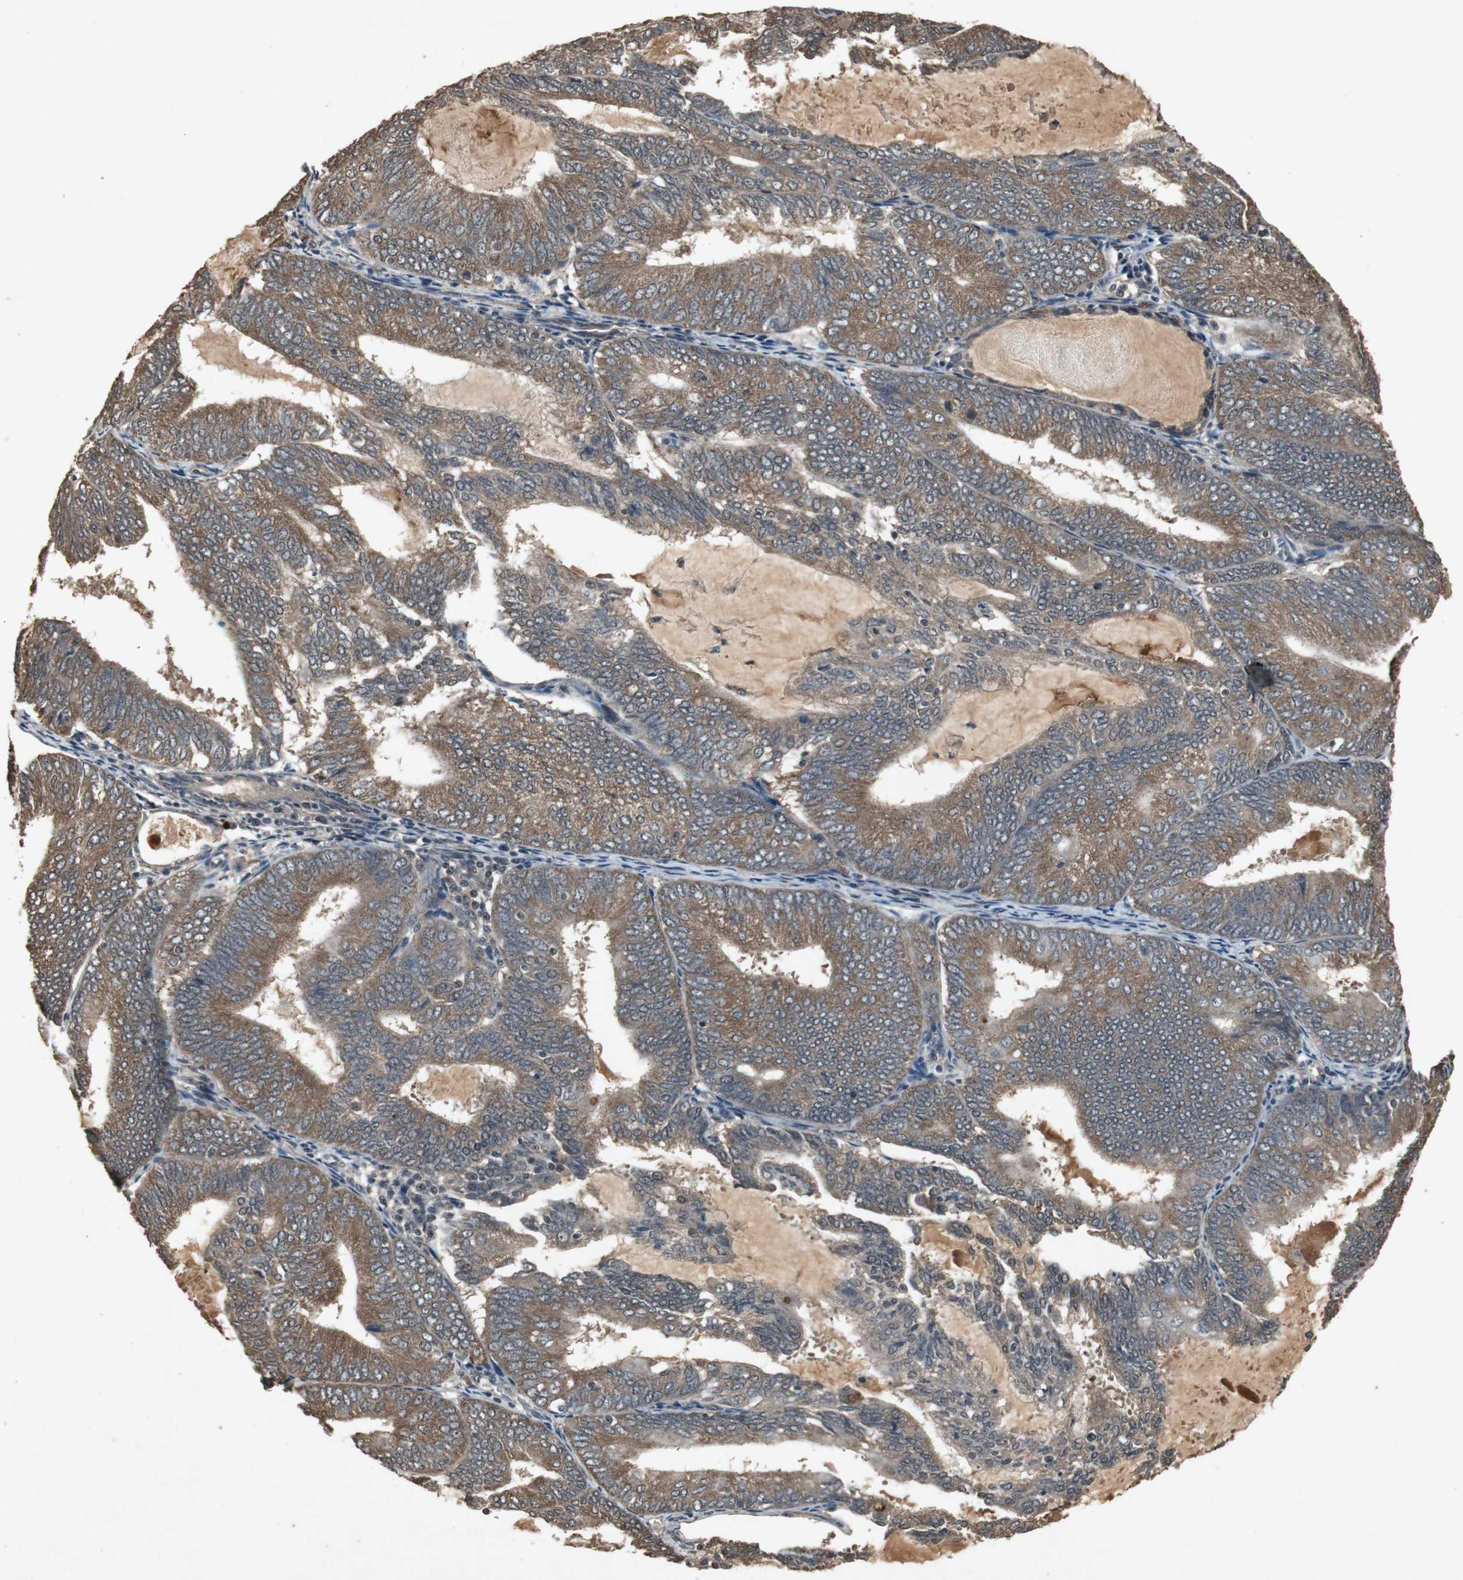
{"staining": {"intensity": "moderate", "quantity": ">75%", "location": "cytoplasmic/membranous"}, "tissue": "endometrial cancer", "cell_type": "Tumor cells", "image_type": "cancer", "snomed": [{"axis": "morphology", "description": "Adenocarcinoma, NOS"}, {"axis": "topography", "description": "Endometrium"}], "caption": "Immunohistochemical staining of human endometrial adenocarcinoma demonstrates moderate cytoplasmic/membranous protein expression in about >75% of tumor cells. The protein is stained brown, and the nuclei are stained in blue (DAB (3,3'-diaminobenzidine) IHC with brightfield microscopy, high magnification).", "gene": "EMX1", "patient": {"sex": "female", "age": 81}}